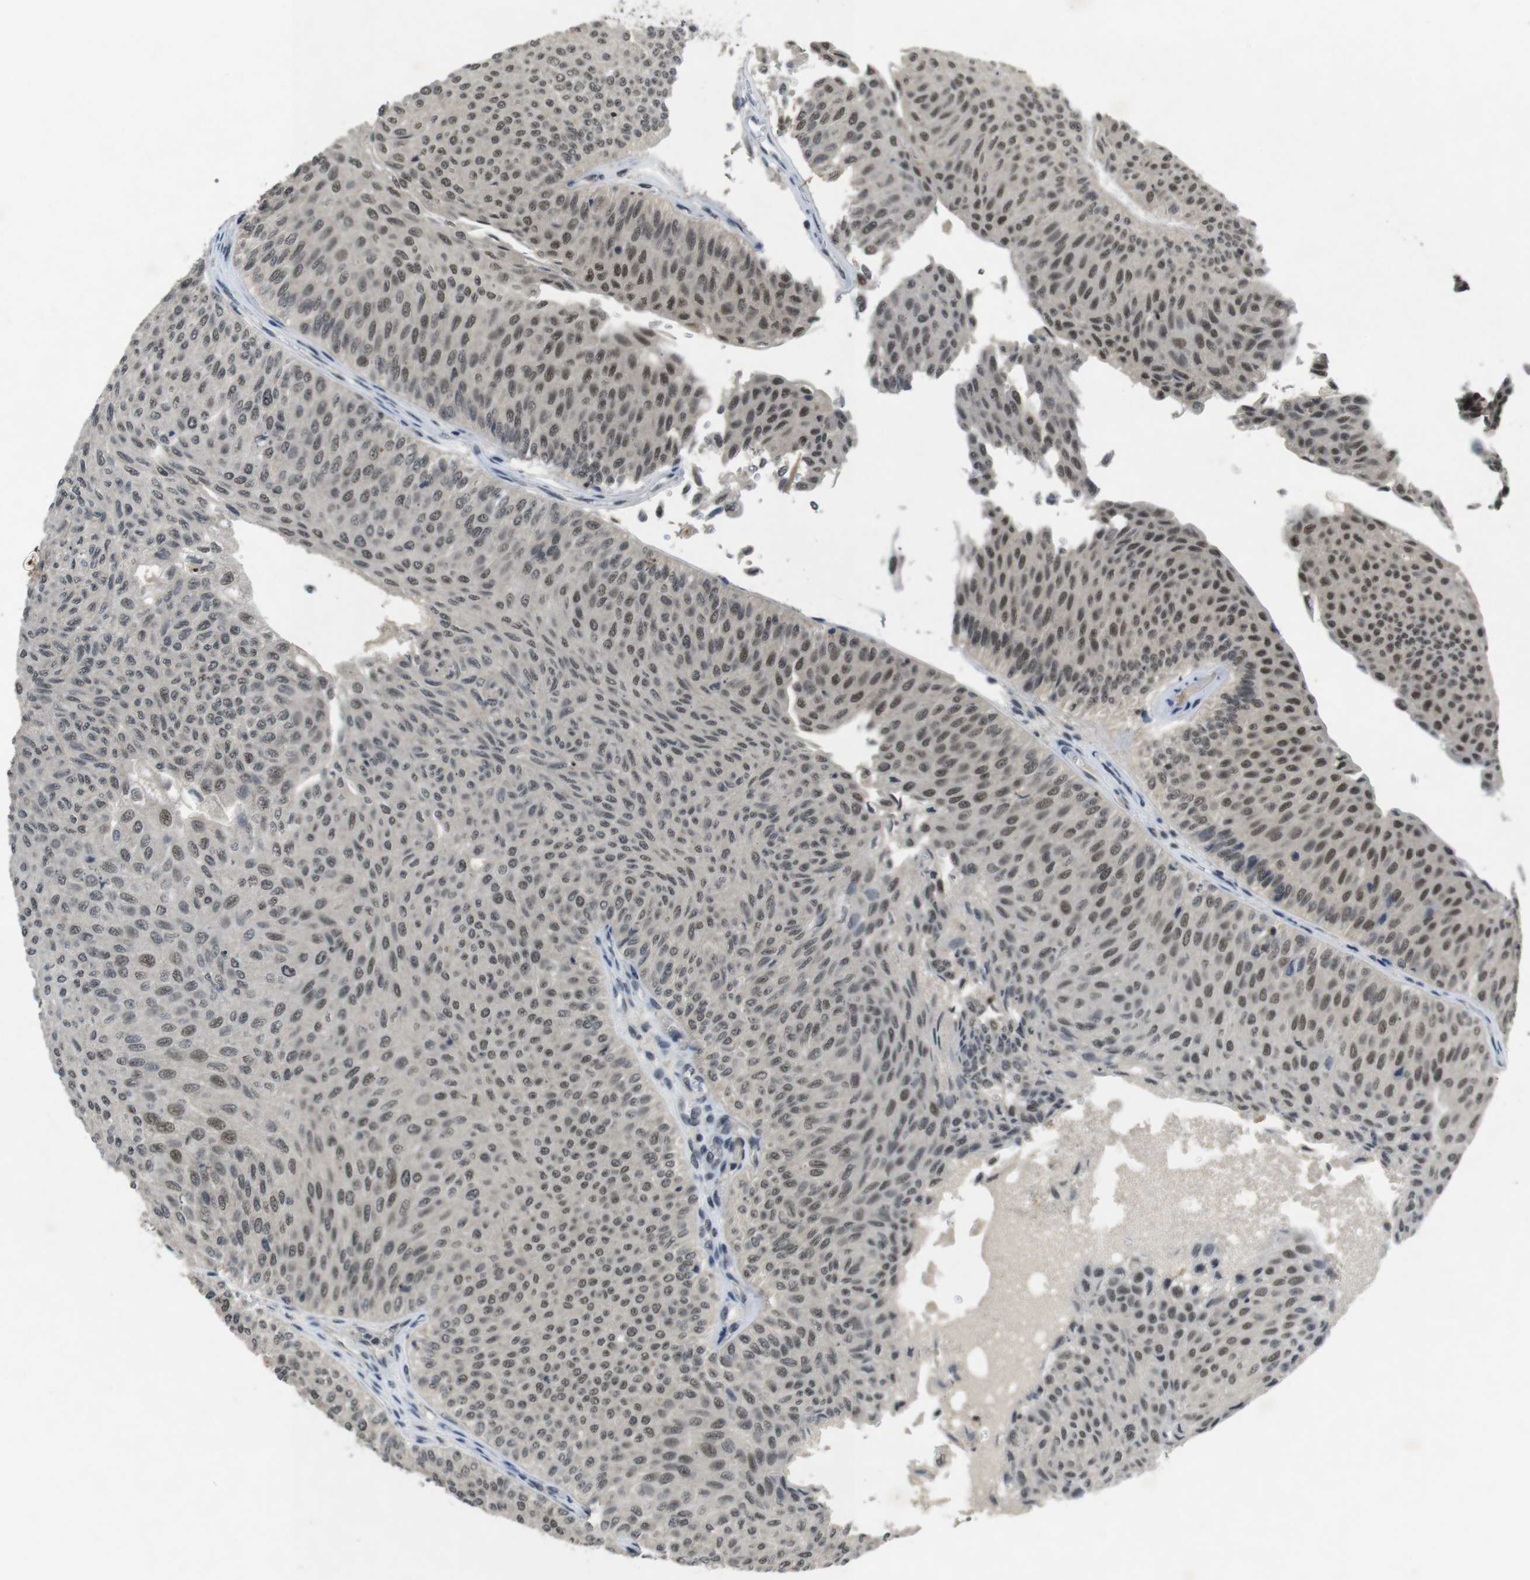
{"staining": {"intensity": "moderate", "quantity": ">75%", "location": "nuclear"}, "tissue": "urothelial cancer", "cell_type": "Tumor cells", "image_type": "cancer", "snomed": [{"axis": "morphology", "description": "Urothelial carcinoma, Low grade"}, {"axis": "topography", "description": "Urinary bladder"}], "caption": "A medium amount of moderate nuclear expression is present in about >75% of tumor cells in urothelial carcinoma (low-grade) tissue.", "gene": "USP7", "patient": {"sex": "male", "age": 78}}